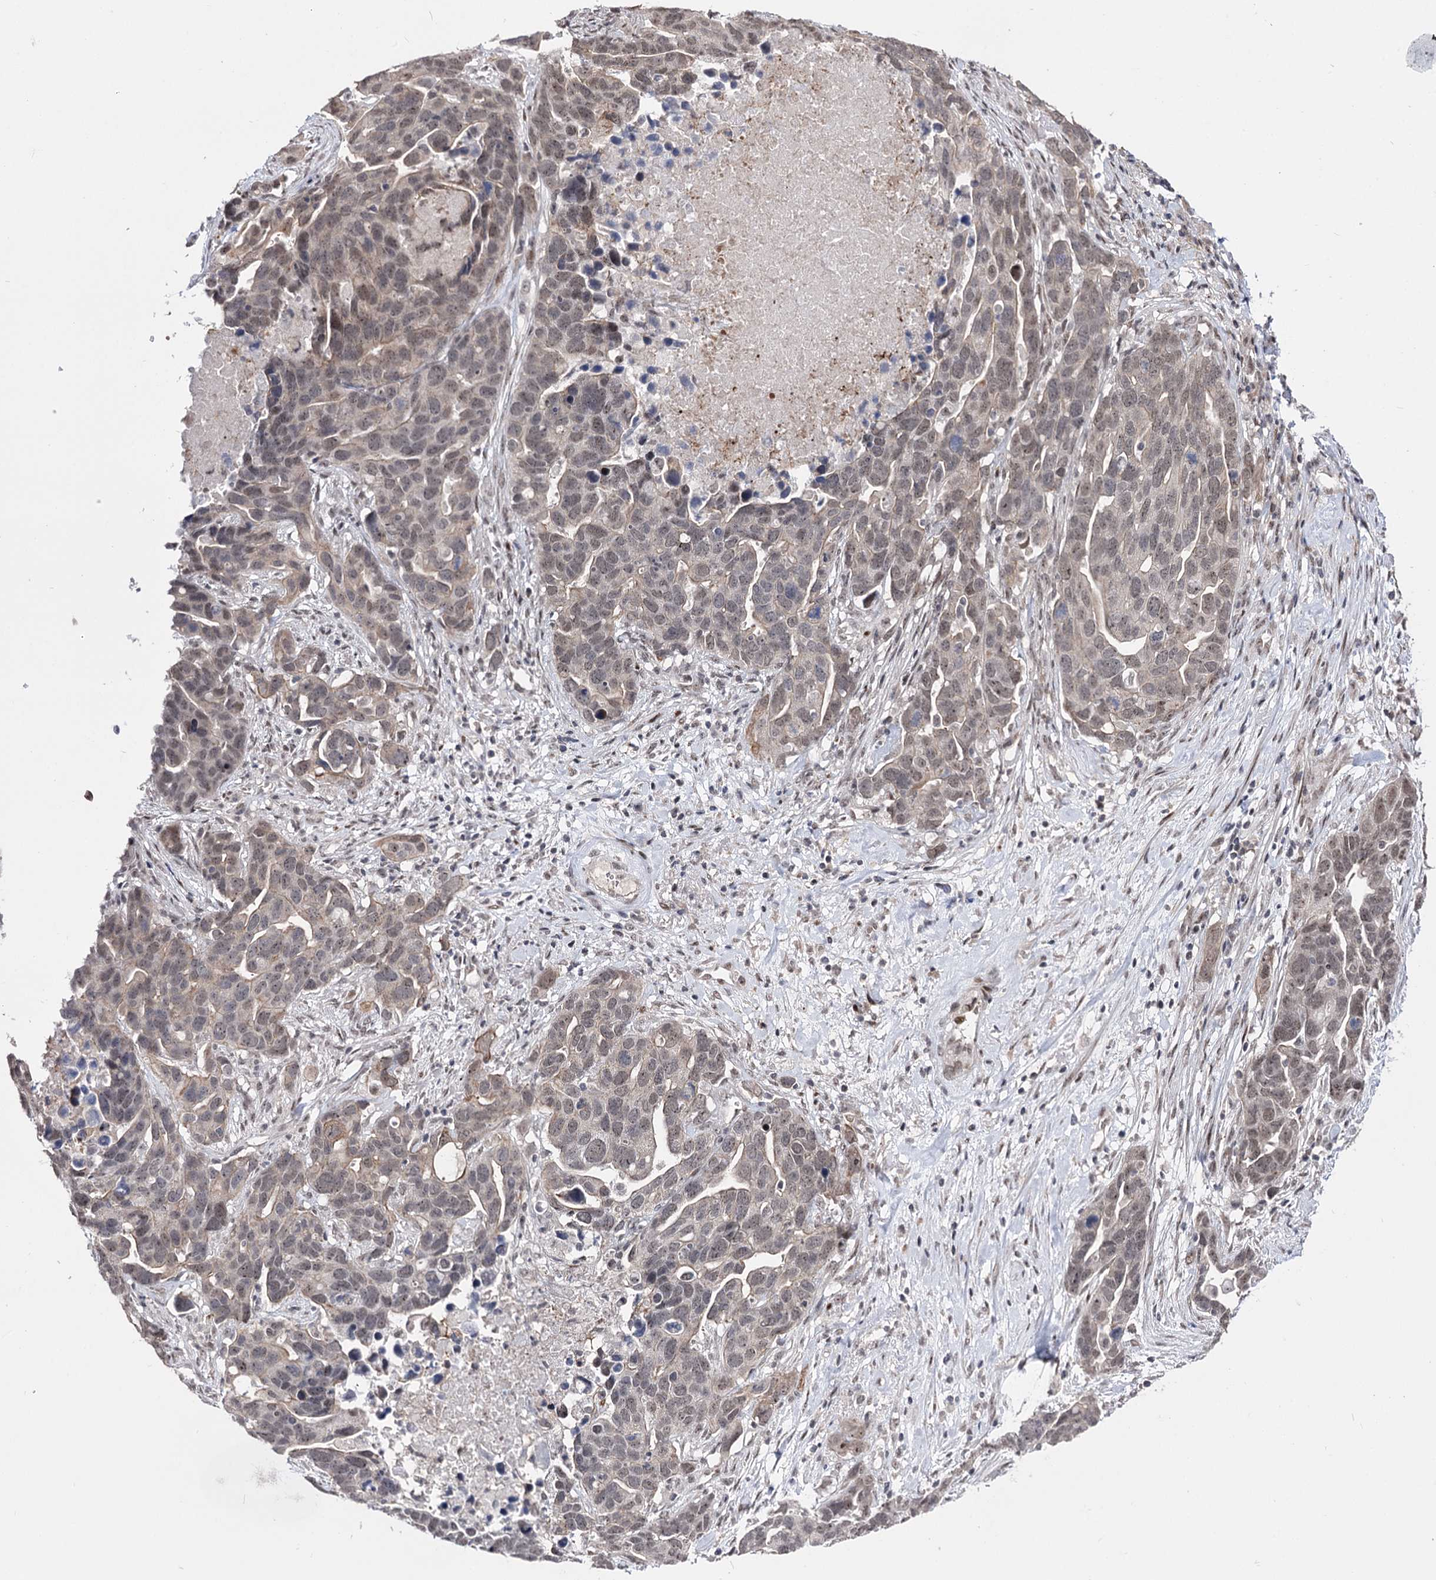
{"staining": {"intensity": "weak", "quantity": ">75%", "location": "nuclear"}, "tissue": "ovarian cancer", "cell_type": "Tumor cells", "image_type": "cancer", "snomed": [{"axis": "morphology", "description": "Cystadenocarcinoma, serous, NOS"}, {"axis": "topography", "description": "Ovary"}], "caption": "An immunohistochemistry photomicrograph of neoplastic tissue is shown. Protein staining in brown highlights weak nuclear positivity in ovarian serous cystadenocarcinoma within tumor cells.", "gene": "STOX1", "patient": {"sex": "female", "age": 54}}